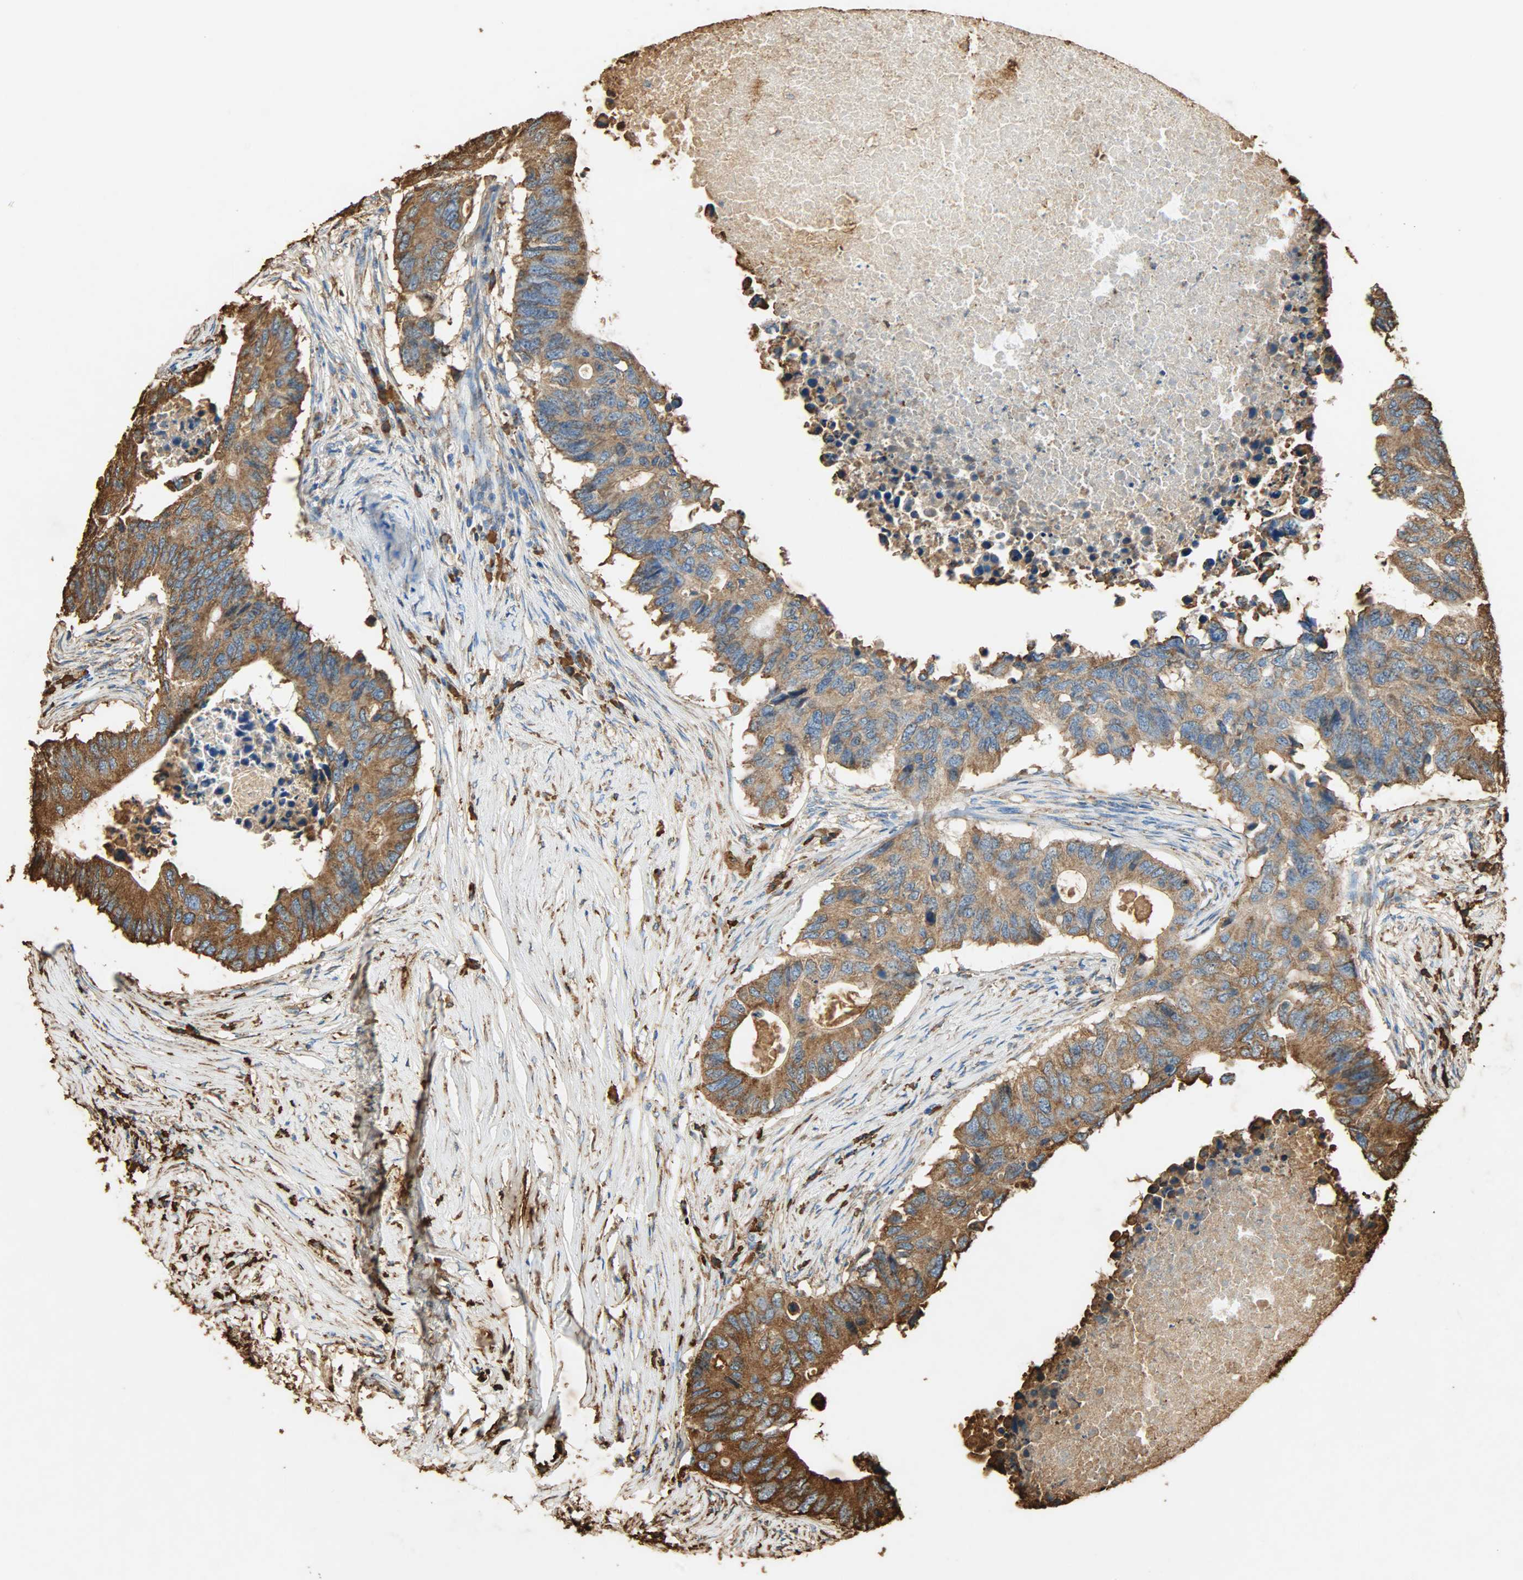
{"staining": {"intensity": "moderate", "quantity": ">75%", "location": "cytoplasmic/membranous"}, "tissue": "colorectal cancer", "cell_type": "Tumor cells", "image_type": "cancer", "snomed": [{"axis": "morphology", "description": "Adenocarcinoma, NOS"}, {"axis": "topography", "description": "Colon"}], "caption": "Immunohistochemistry histopathology image of neoplastic tissue: adenocarcinoma (colorectal) stained using immunohistochemistry shows medium levels of moderate protein expression localized specifically in the cytoplasmic/membranous of tumor cells, appearing as a cytoplasmic/membranous brown color.", "gene": "HSP90B1", "patient": {"sex": "male", "age": 71}}